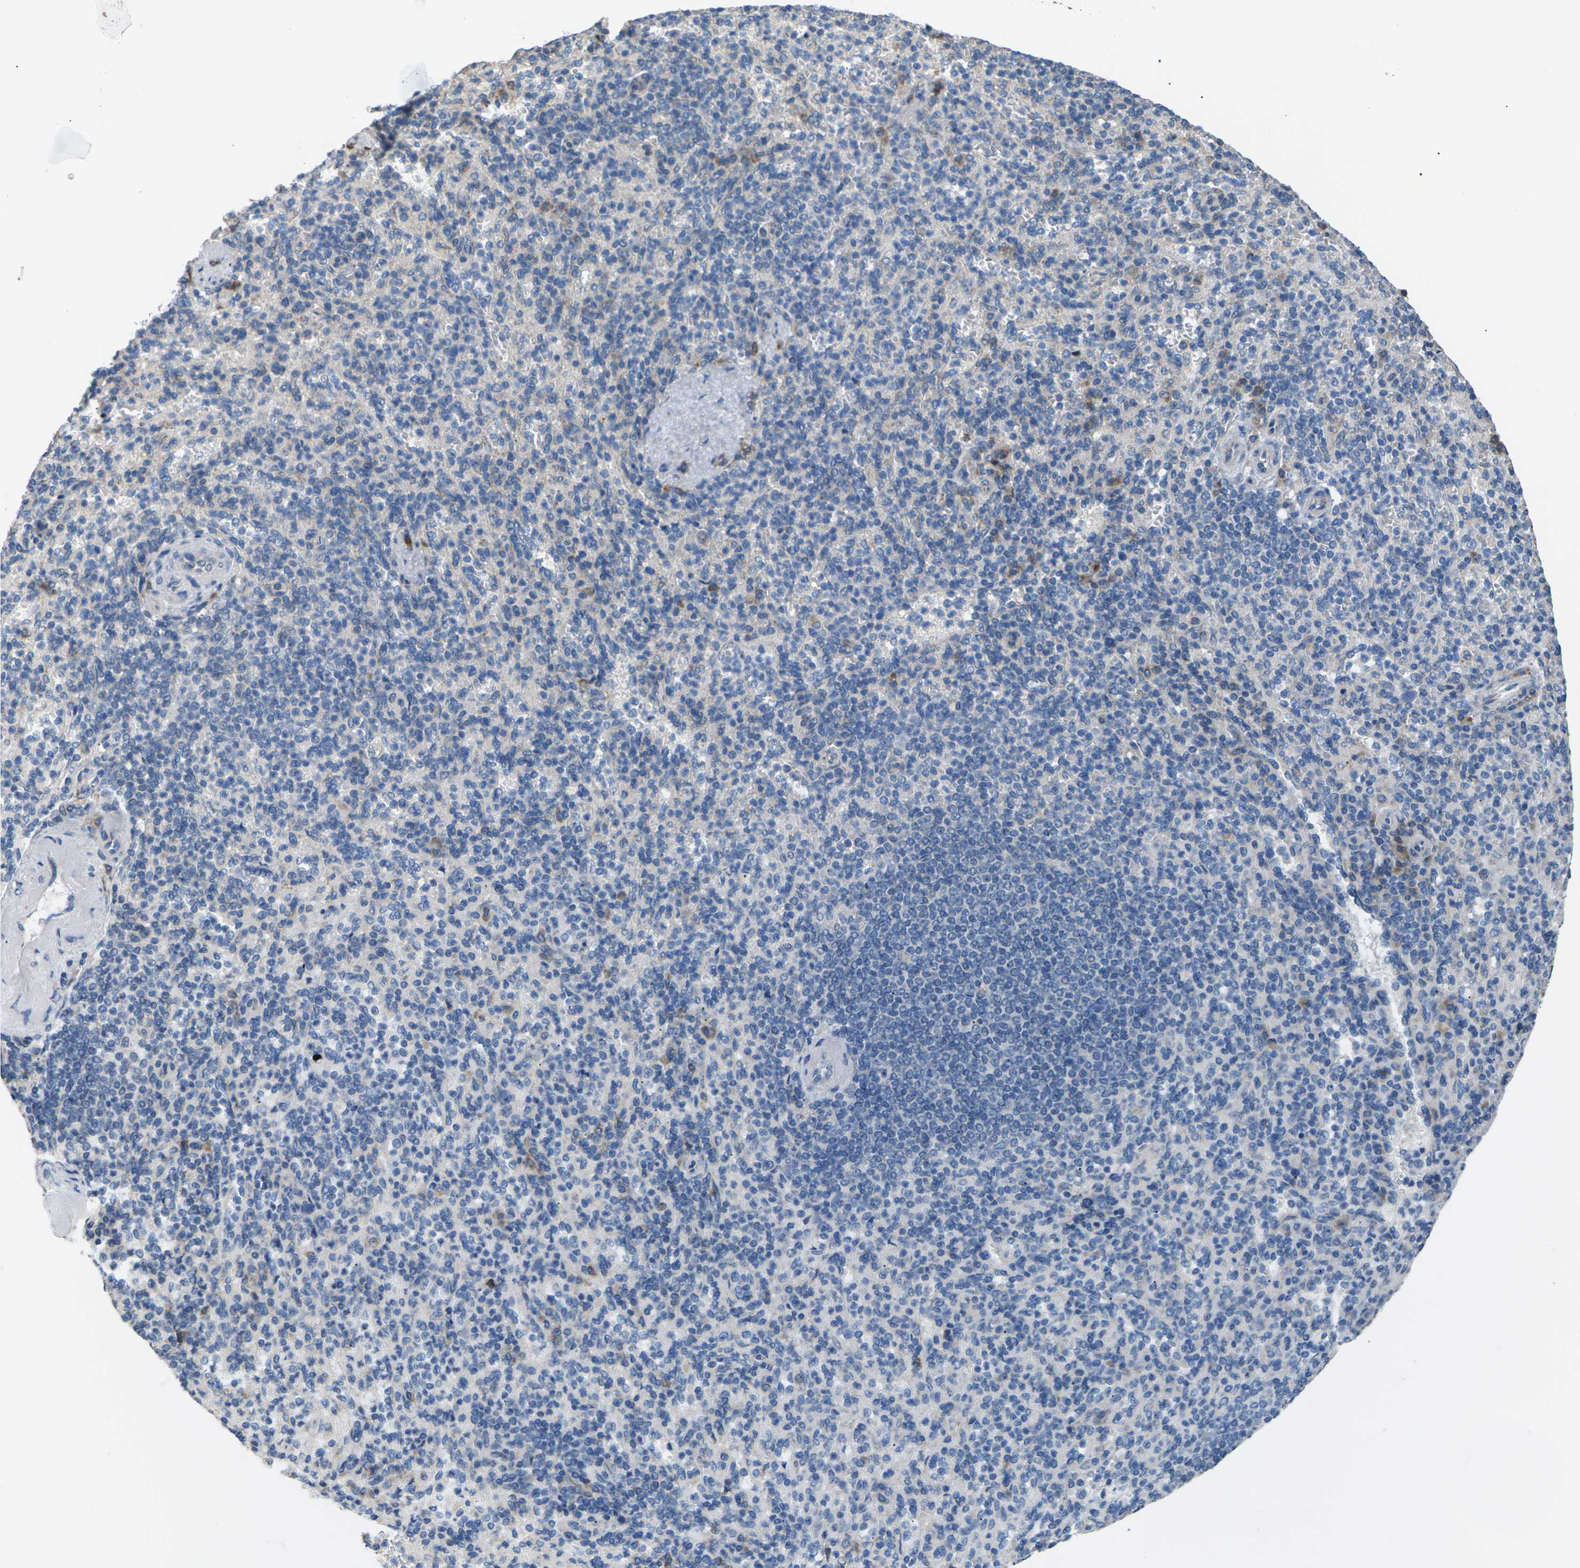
{"staining": {"intensity": "negative", "quantity": "none", "location": "none"}, "tissue": "spleen", "cell_type": "Cells in red pulp", "image_type": "normal", "snomed": [{"axis": "morphology", "description": "Normal tissue, NOS"}, {"axis": "topography", "description": "Spleen"}], "caption": "This is an IHC photomicrograph of unremarkable human spleen. There is no staining in cells in red pulp.", "gene": "KLHDC8B", "patient": {"sex": "female", "age": 74}}